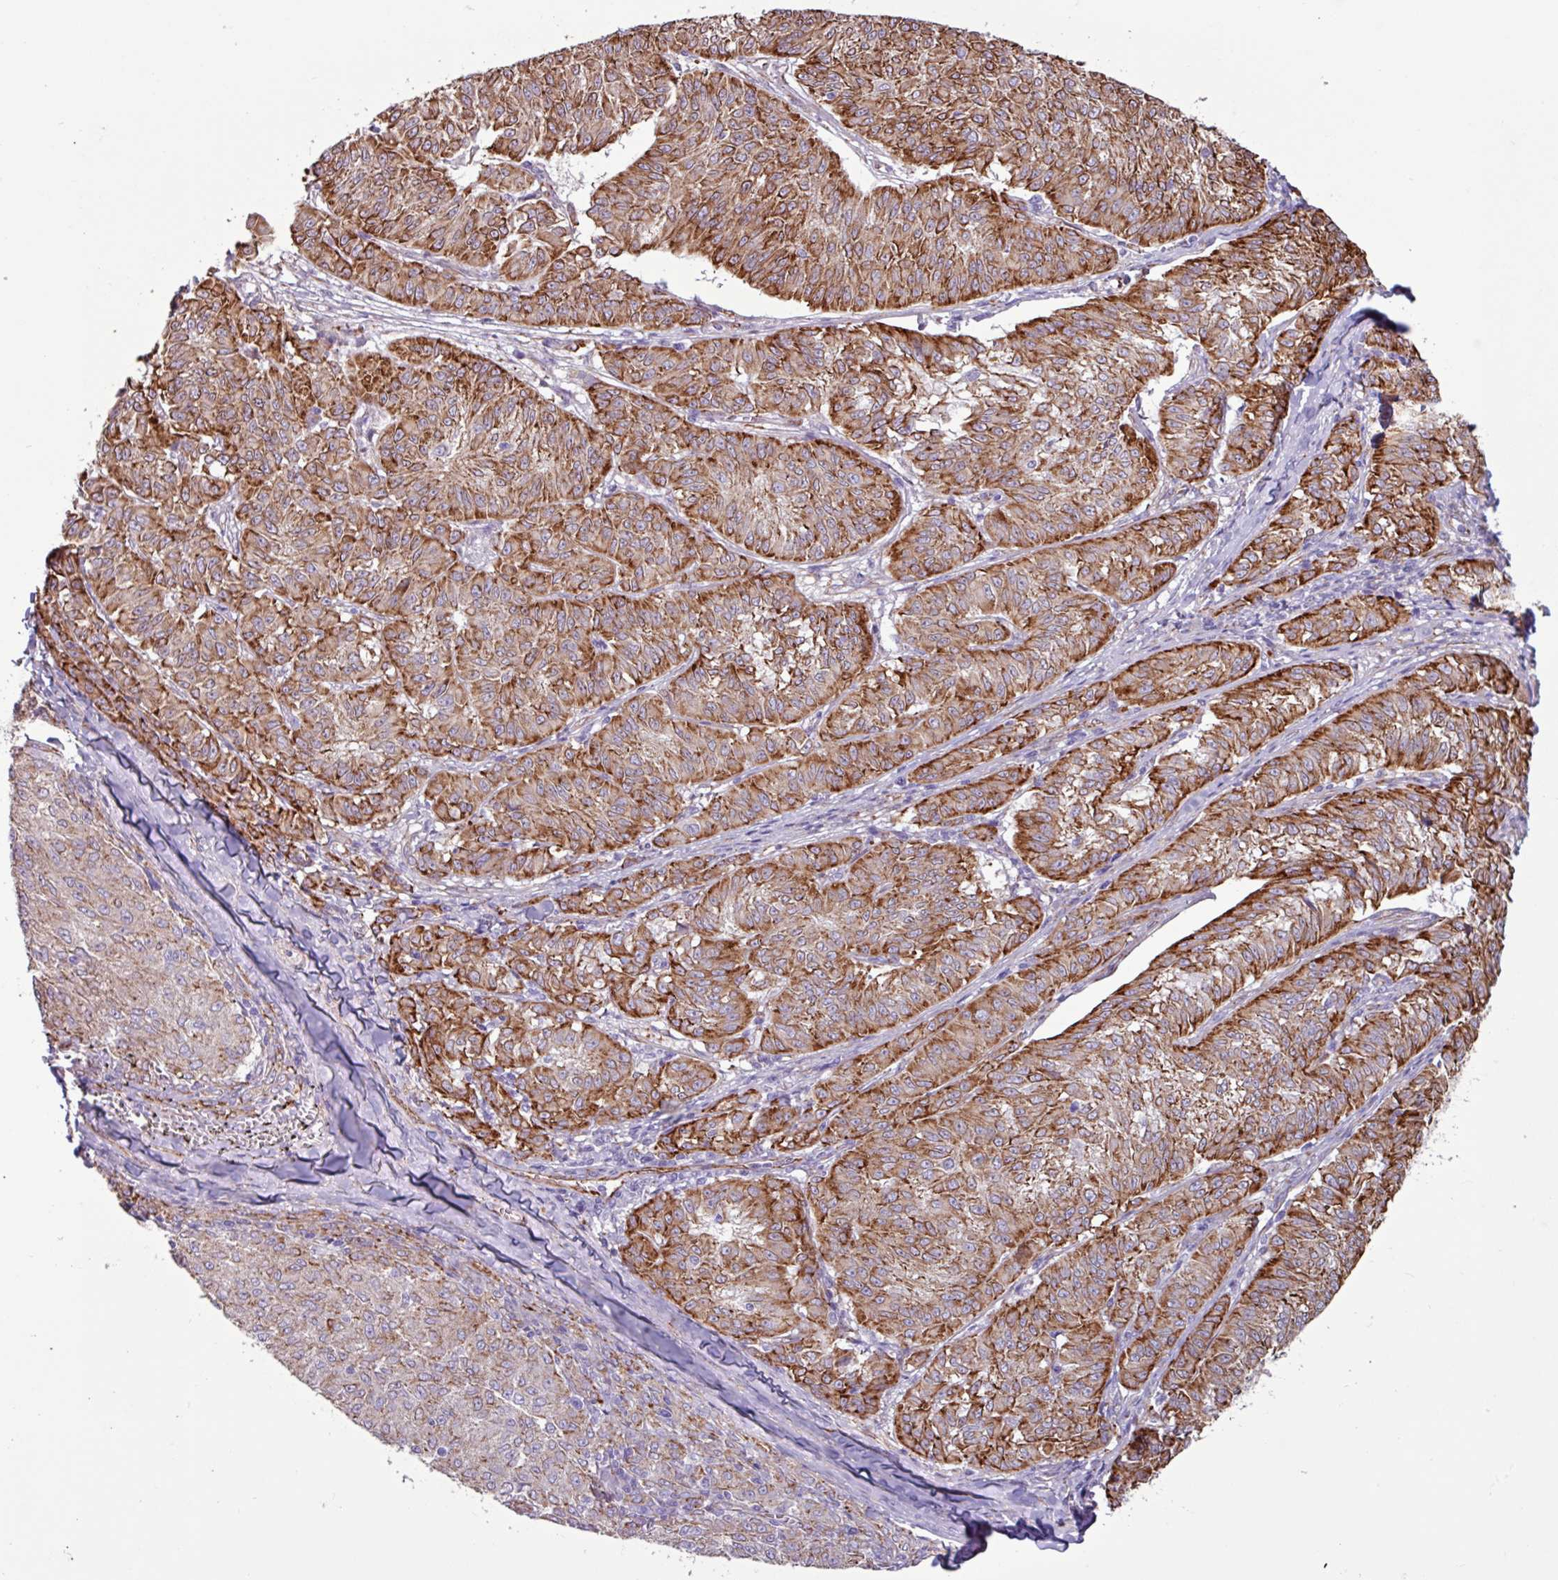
{"staining": {"intensity": "moderate", "quantity": ">75%", "location": "cytoplasmic/membranous"}, "tissue": "melanoma", "cell_type": "Tumor cells", "image_type": "cancer", "snomed": [{"axis": "morphology", "description": "Malignant melanoma, NOS"}, {"axis": "topography", "description": "Skin"}], "caption": "Moderate cytoplasmic/membranous protein expression is appreciated in about >75% of tumor cells in melanoma.", "gene": "PPP1R35", "patient": {"sex": "female", "age": 72}}